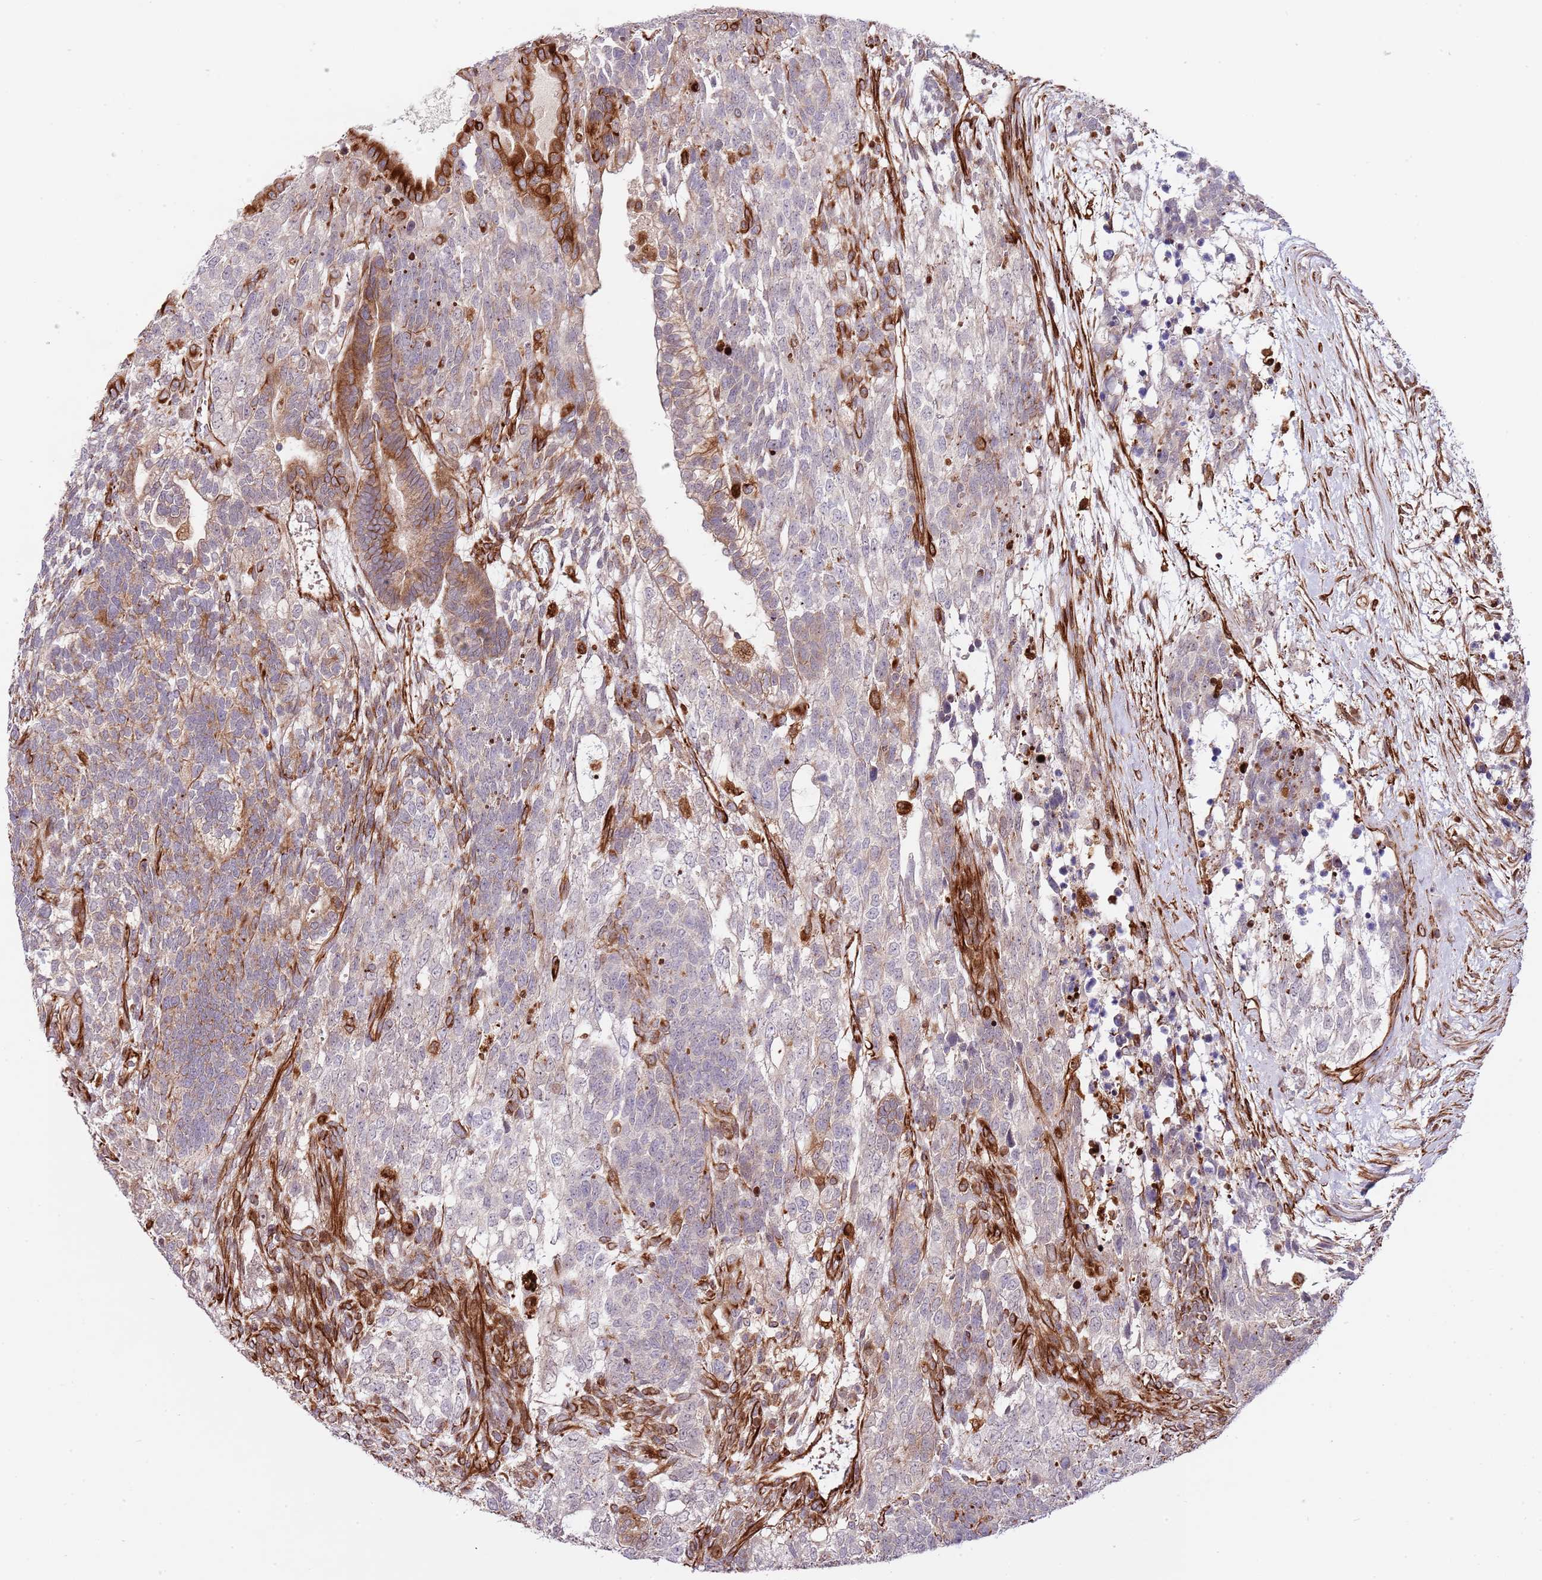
{"staining": {"intensity": "negative", "quantity": "none", "location": "none"}, "tissue": "testis cancer", "cell_type": "Tumor cells", "image_type": "cancer", "snomed": [{"axis": "morphology", "description": "Carcinoma, Embryonal, NOS"}, {"axis": "topography", "description": "Testis"}], "caption": "Testis cancer stained for a protein using IHC demonstrates no staining tumor cells.", "gene": "NEK3", "patient": {"sex": "male", "age": 23}}